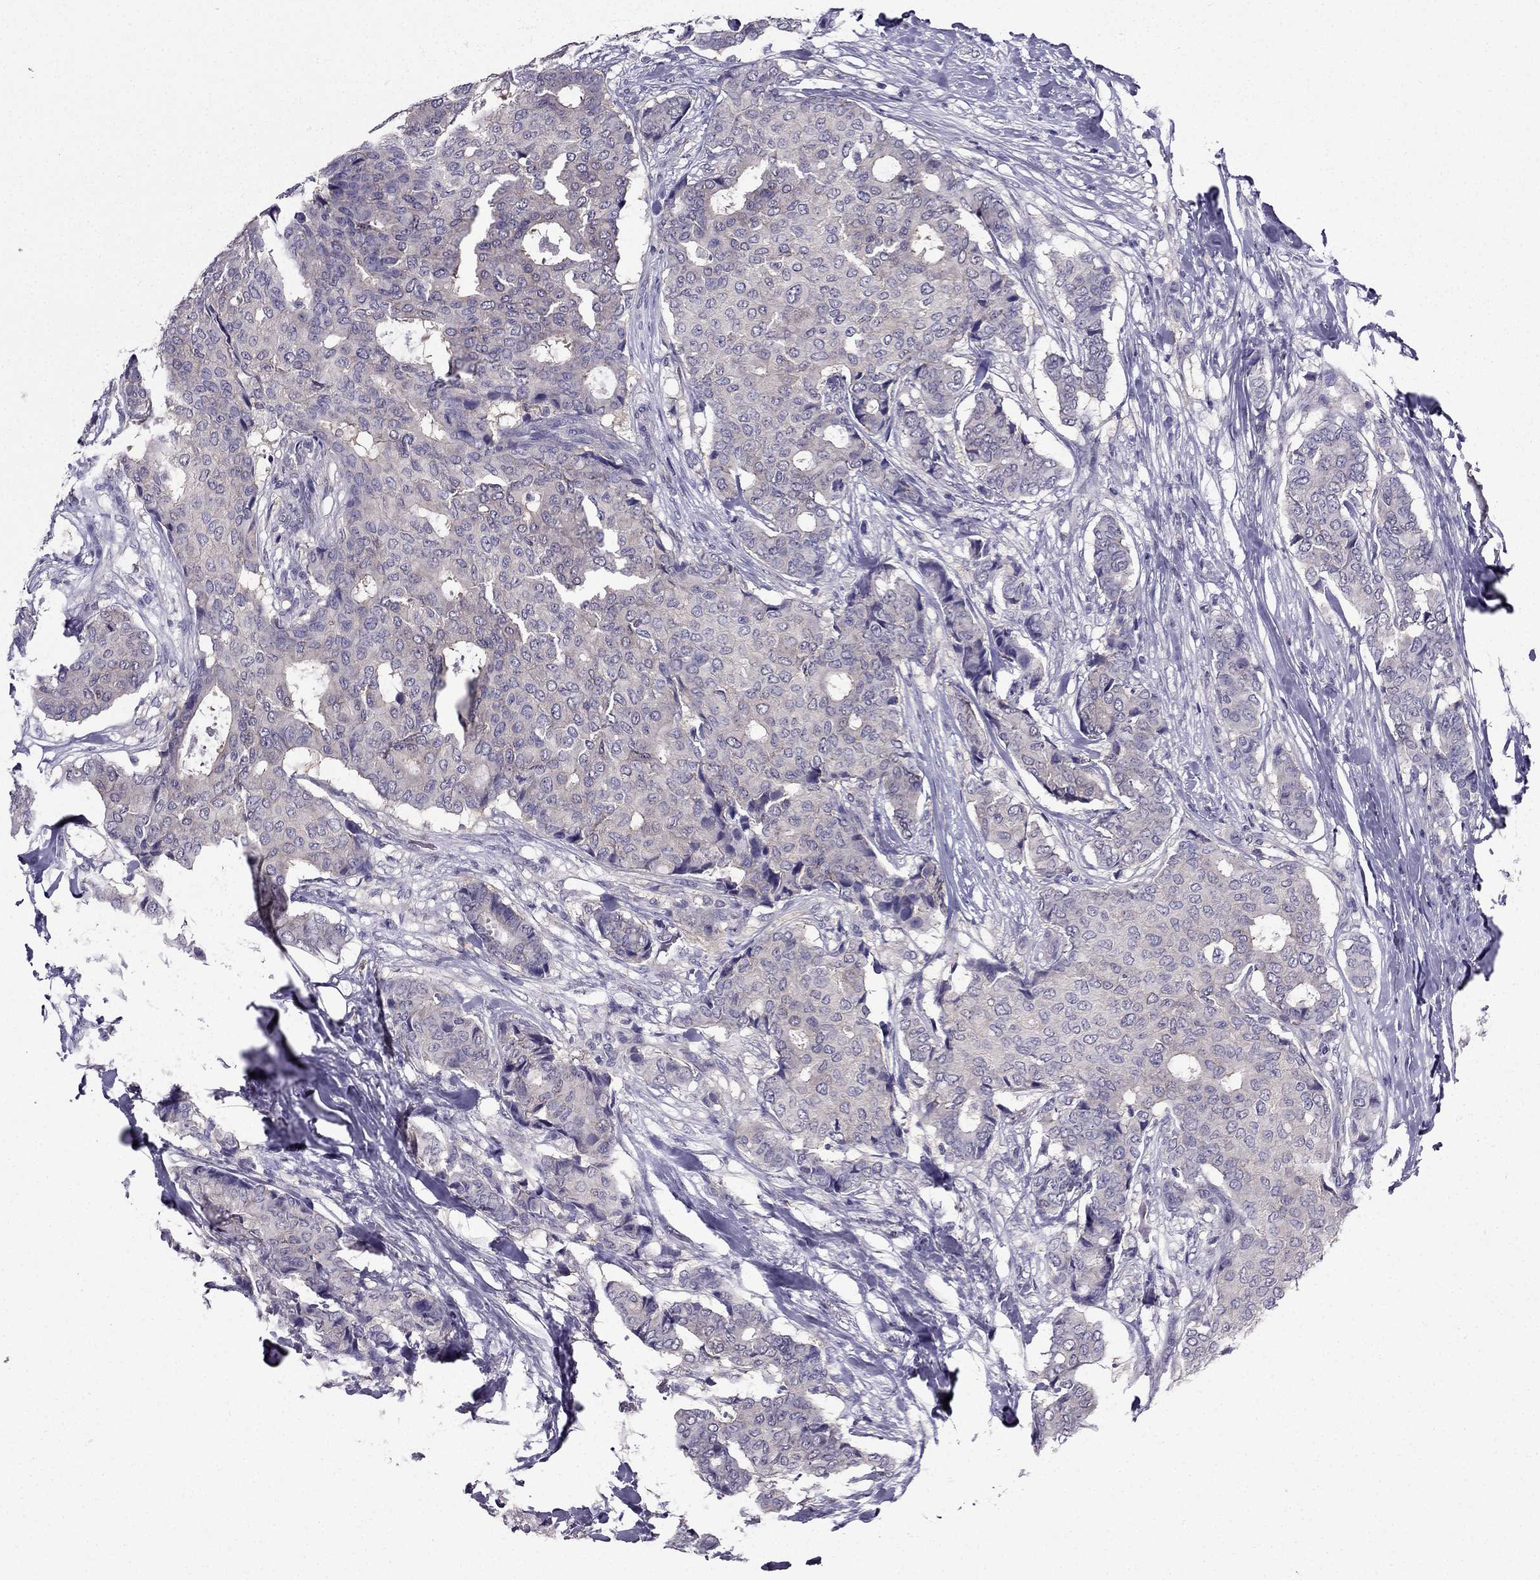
{"staining": {"intensity": "negative", "quantity": "none", "location": "none"}, "tissue": "breast cancer", "cell_type": "Tumor cells", "image_type": "cancer", "snomed": [{"axis": "morphology", "description": "Duct carcinoma"}, {"axis": "topography", "description": "Breast"}], "caption": "Human breast cancer stained for a protein using immunohistochemistry shows no positivity in tumor cells.", "gene": "AAK1", "patient": {"sex": "female", "age": 75}}